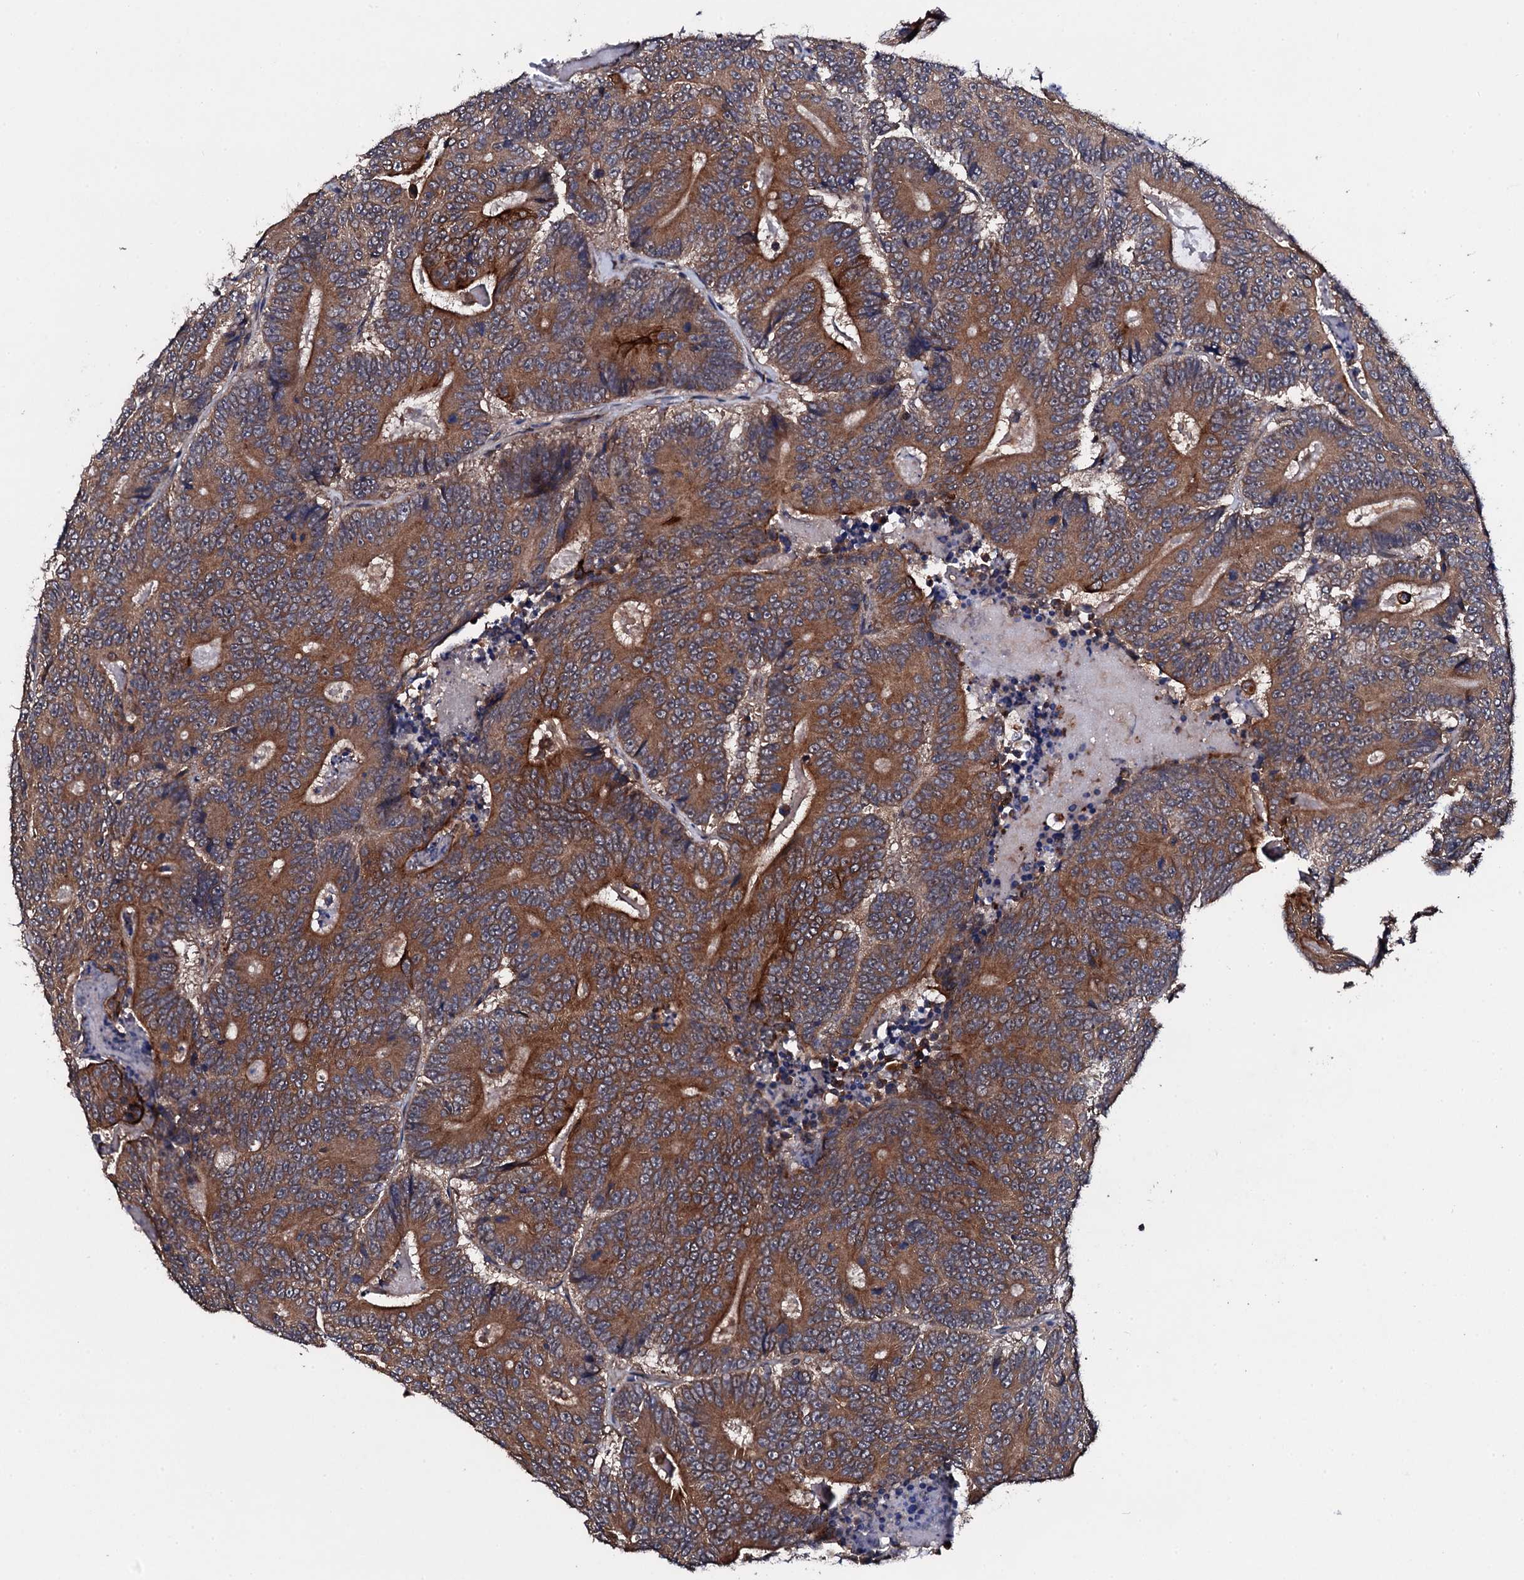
{"staining": {"intensity": "moderate", "quantity": "25%-75%", "location": "cytoplasmic/membranous"}, "tissue": "colorectal cancer", "cell_type": "Tumor cells", "image_type": "cancer", "snomed": [{"axis": "morphology", "description": "Adenocarcinoma, NOS"}, {"axis": "topography", "description": "Colon"}], "caption": "IHC staining of colorectal adenocarcinoma, which exhibits medium levels of moderate cytoplasmic/membranous staining in approximately 25%-75% of tumor cells indicating moderate cytoplasmic/membranous protein positivity. The staining was performed using DAB (brown) for protein detection and nuclei were counterstained in hematoxylin (blue).", "gene": "IP6K1", "patient": {"sex": "male", "age": 83}}